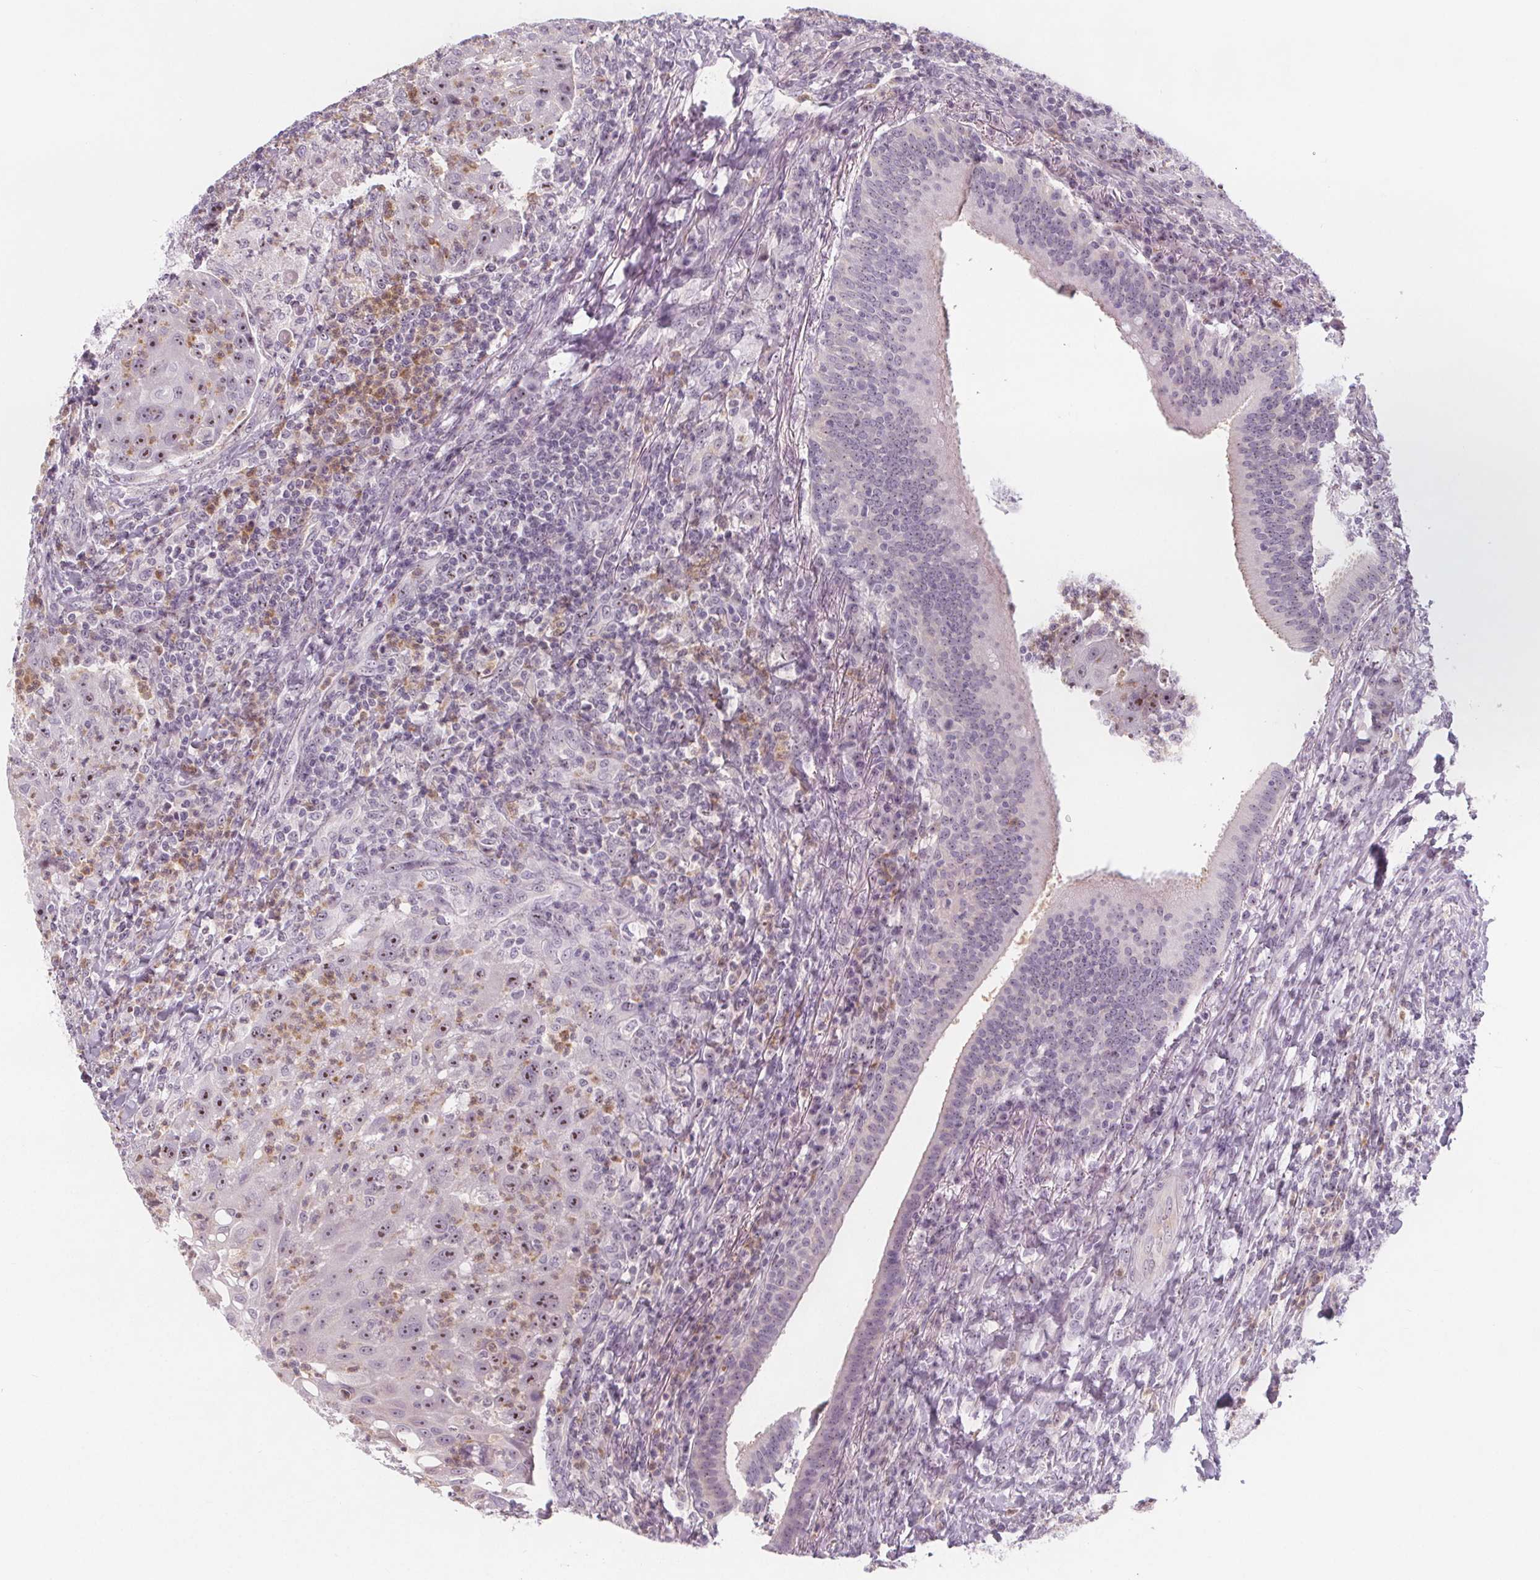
{"staining": {"intensity": "moderate", "quantity": "25%-75%", "location": "nuclear"}, "tissue": "head and neck cancer", "cell_type": "Tumor cells", "image_type": "cancer", "snomed": [{"axis": "morphology", "description": "Squamous cell carcinoma, NOS"}, {"axis": "topography", "description": "Head-Neck"}], "caption": "Protein staining of head and neck squamous cell carcinoma tissue shows moderate nuclear expression in about 25%-75% of tumor cells. The staining is performed using DAB (3,3'-diaminobenzidine) brown chromogen to label protein expression. The nuclei are counter-stained blue using hematoxylin.", "gene": "NOLC1", "patient": {"sex": "male", "age": 69}}